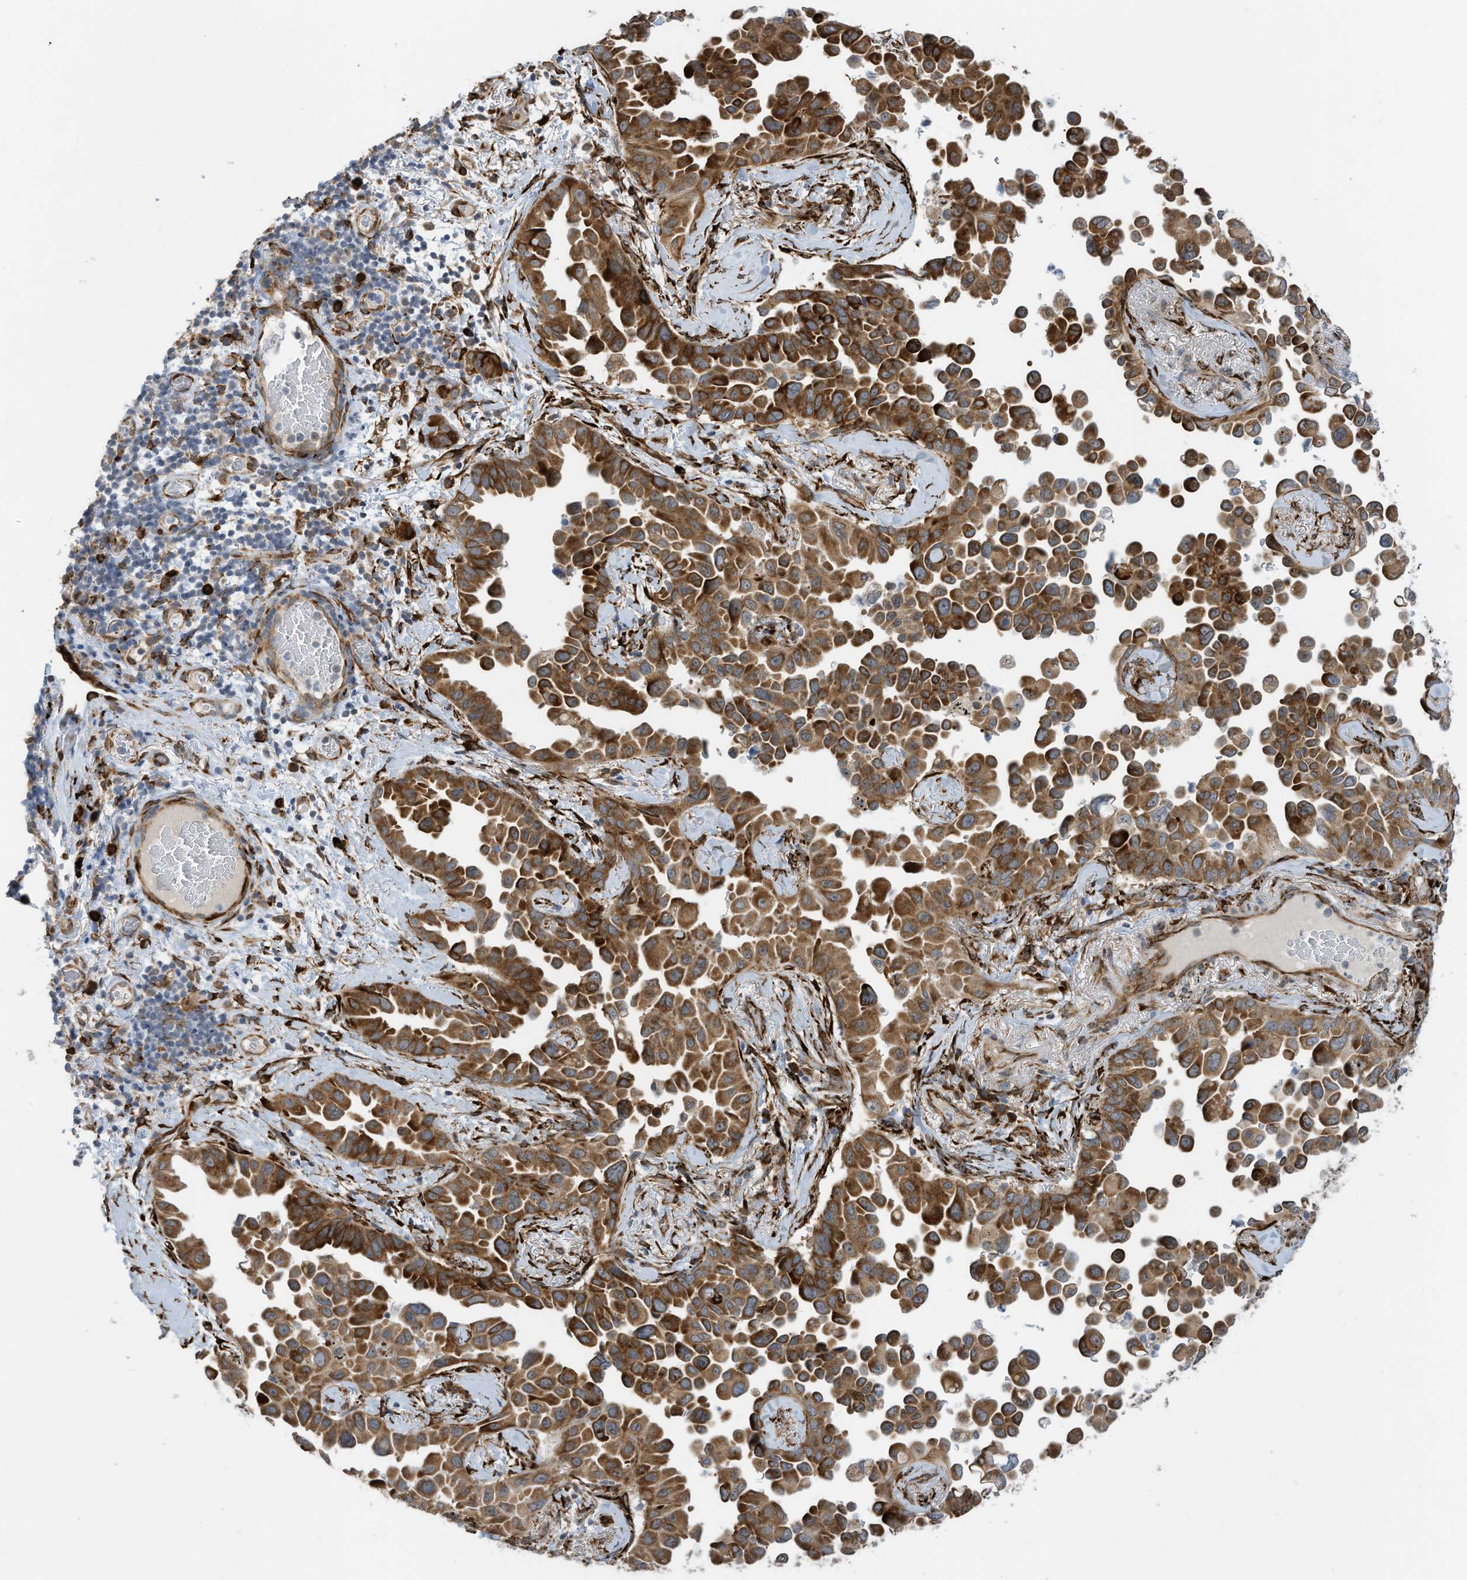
{"staining": {"intensity": "strong", "quantity": "25%-75%", "location": "cytoplasmic/membranous"}, "tissue": "lung cancer", "cell_type": "Tumor cells", "image_type": "cancer", "snomed": [{"axis": "morphology", "description": "Adenocarcinoma, NOS"}, {"axis": "topography", "description": "Lung"}], "caption": "High-power microscopy captured an immunohistochemistry (IHC) histopathology image of lung cancer (adenocarcinoma), revealing strong cytoplasmic/membranous staining in about 25%-75% of tumor cells.", "gene": "ZBTB45", "patient": {"sex": "female", "age": 67}}